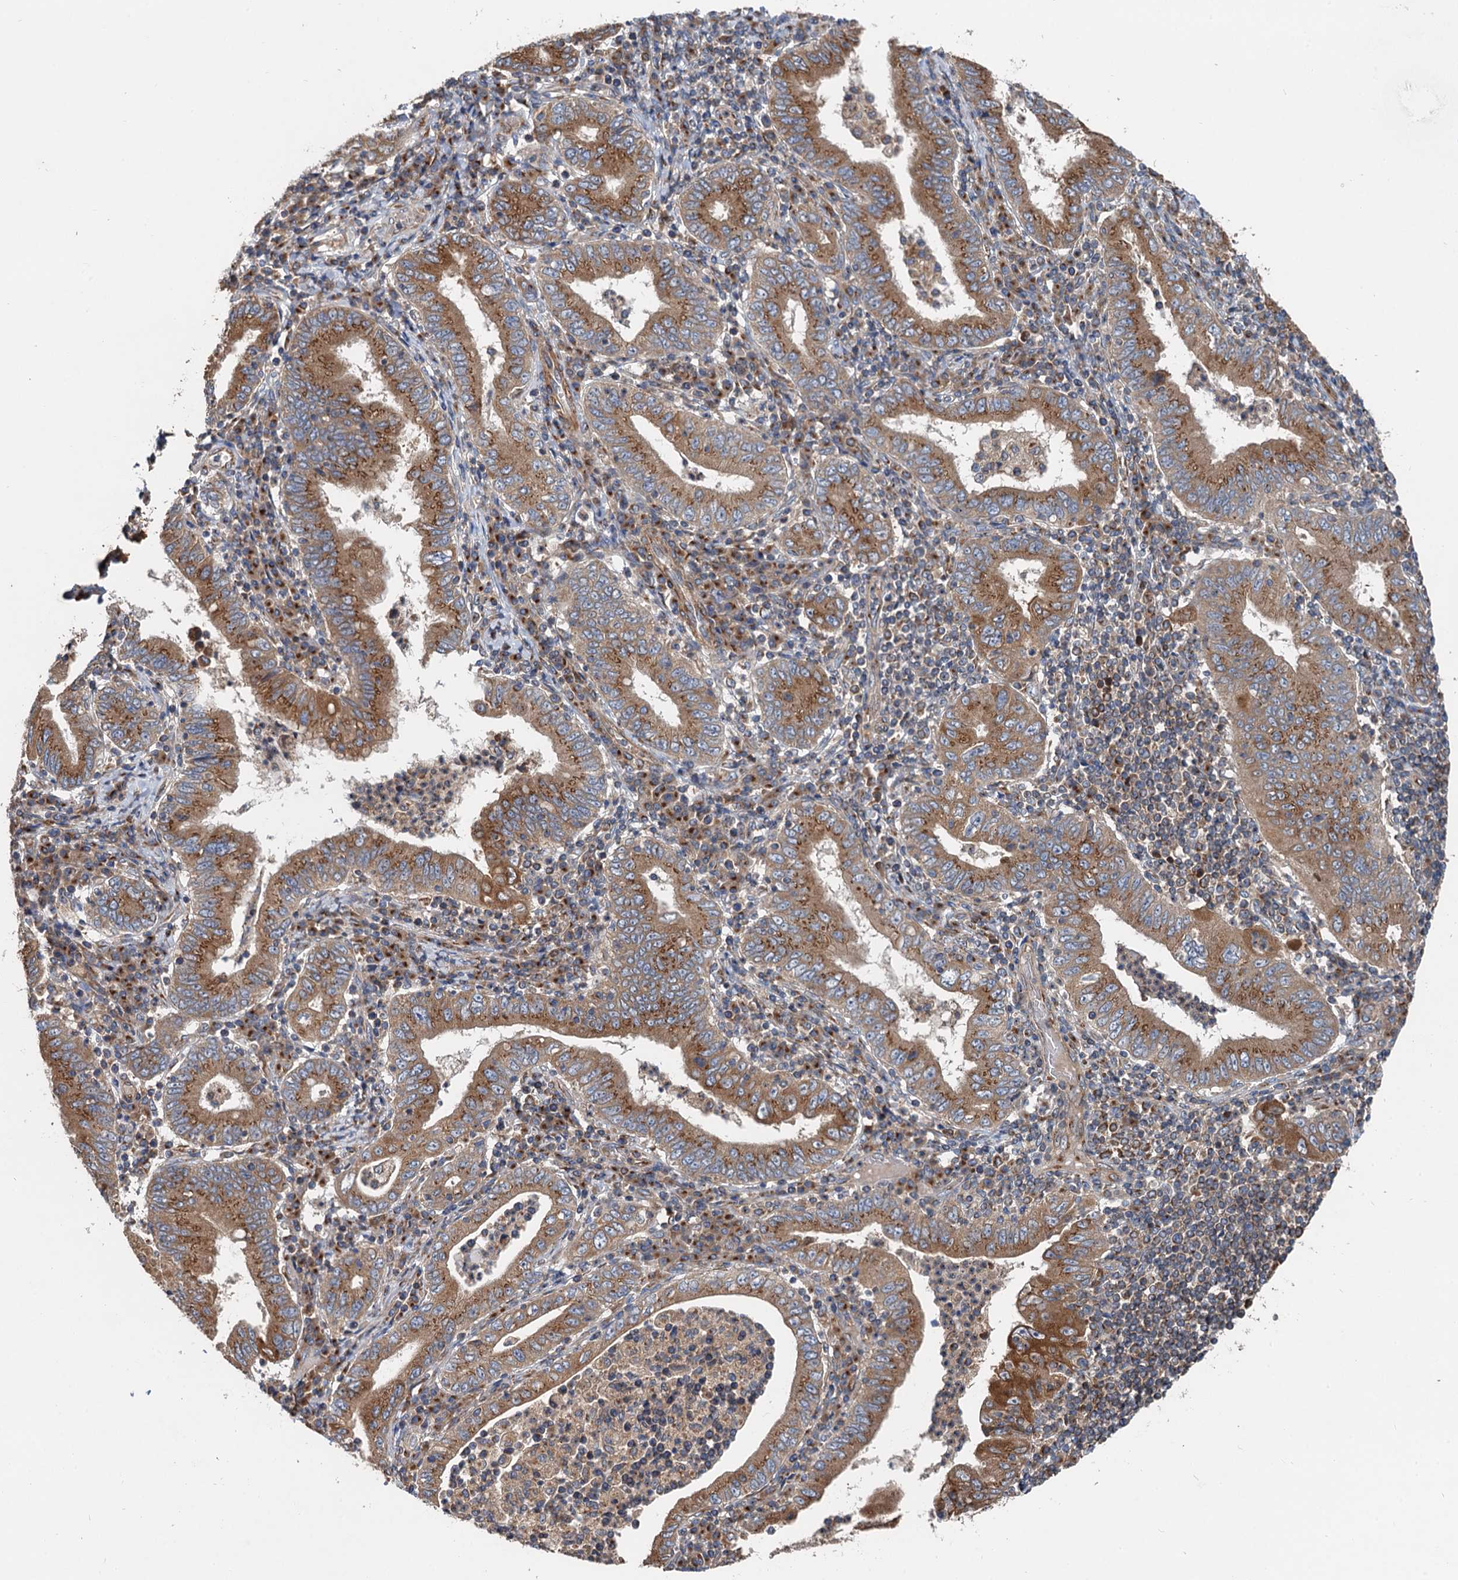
{"staining": {"intensity": "moderate", "quantity": ">75%", "location": "cytoplasmic/membranous"}, "tissue": "stomach cancer", "cell_type": "Tumor cells", "image_type": "cancer", "snomed": [{"axis": "morphology", "description": "Normal tissue, NOS"}, {"axis": "morphology", "description": "Adenocarcinoma, NOS"}, {"axis": "topography", "description": "Esophagus"}, {"axis": "topography", "description": "Stomach, upper"}, {"axis": "topography", "description": "Peripheral nerve tissue"}], "caption": "Protein staining reveals moderate cytoplasmic/membranous positivity in about >75% of tumor cells in adenocarcinoma (stomach).", "gene": "ANKRD26", "patient": {"sex": "male", "age": 62}}